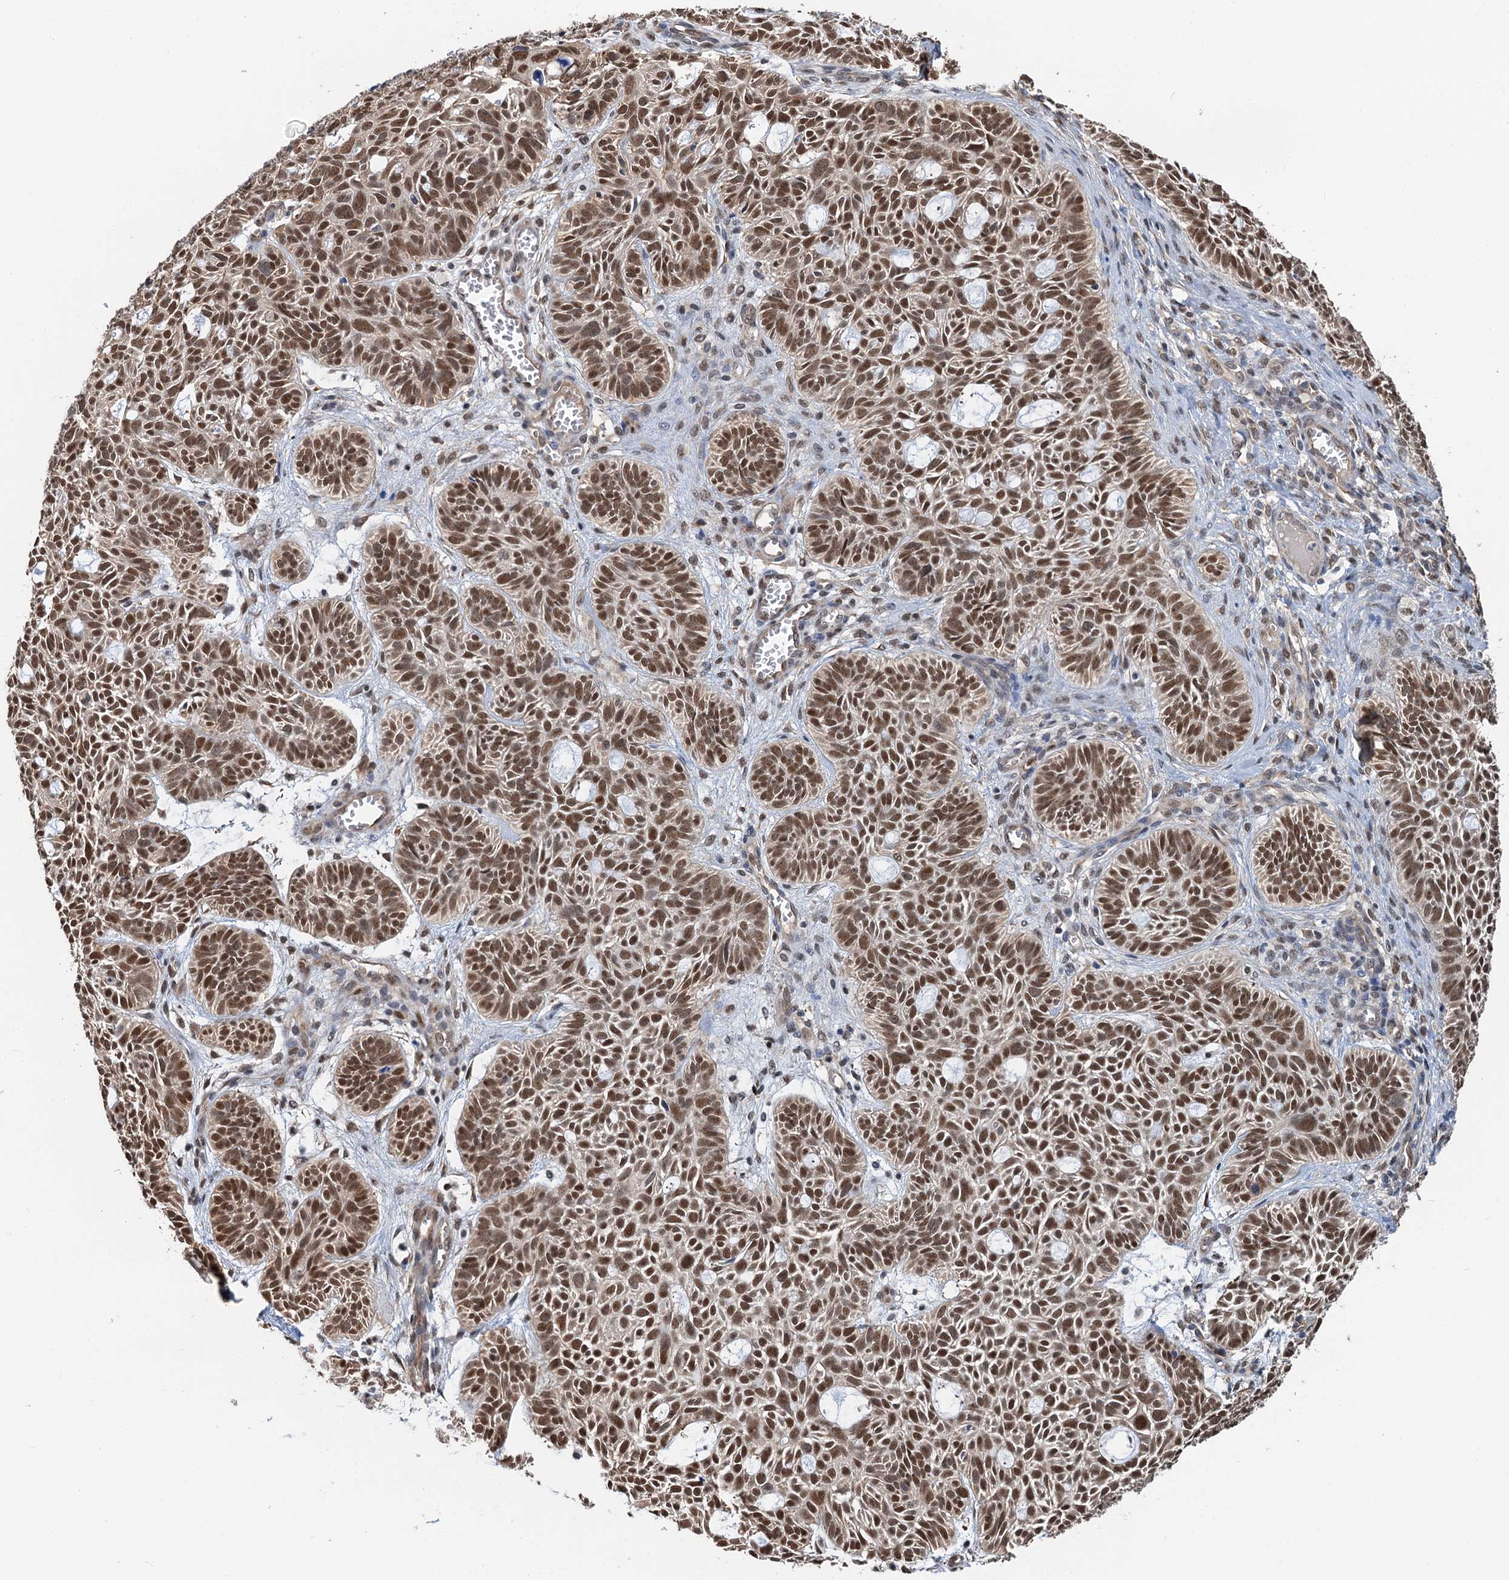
{"staining": {"intensity": "moderate", "quantity": ">75%", "location": "nuclear"}, "tissue": "skin cancer", "cell_type": "Tumor cells", "image_type": "cancer", "snomed": [{"axis": "morphology", "description": "Basal cell carcinoma"}, {"axis": "topography", "description": "Skin"}], "caption": "The image exhibits staining of basal cell carcinoma (skin), revealing moderate nuclear protein staining (brown color) within tumor cells.", "gene": "CFDP1", "patient": {"sex": "male", "age": 69}}